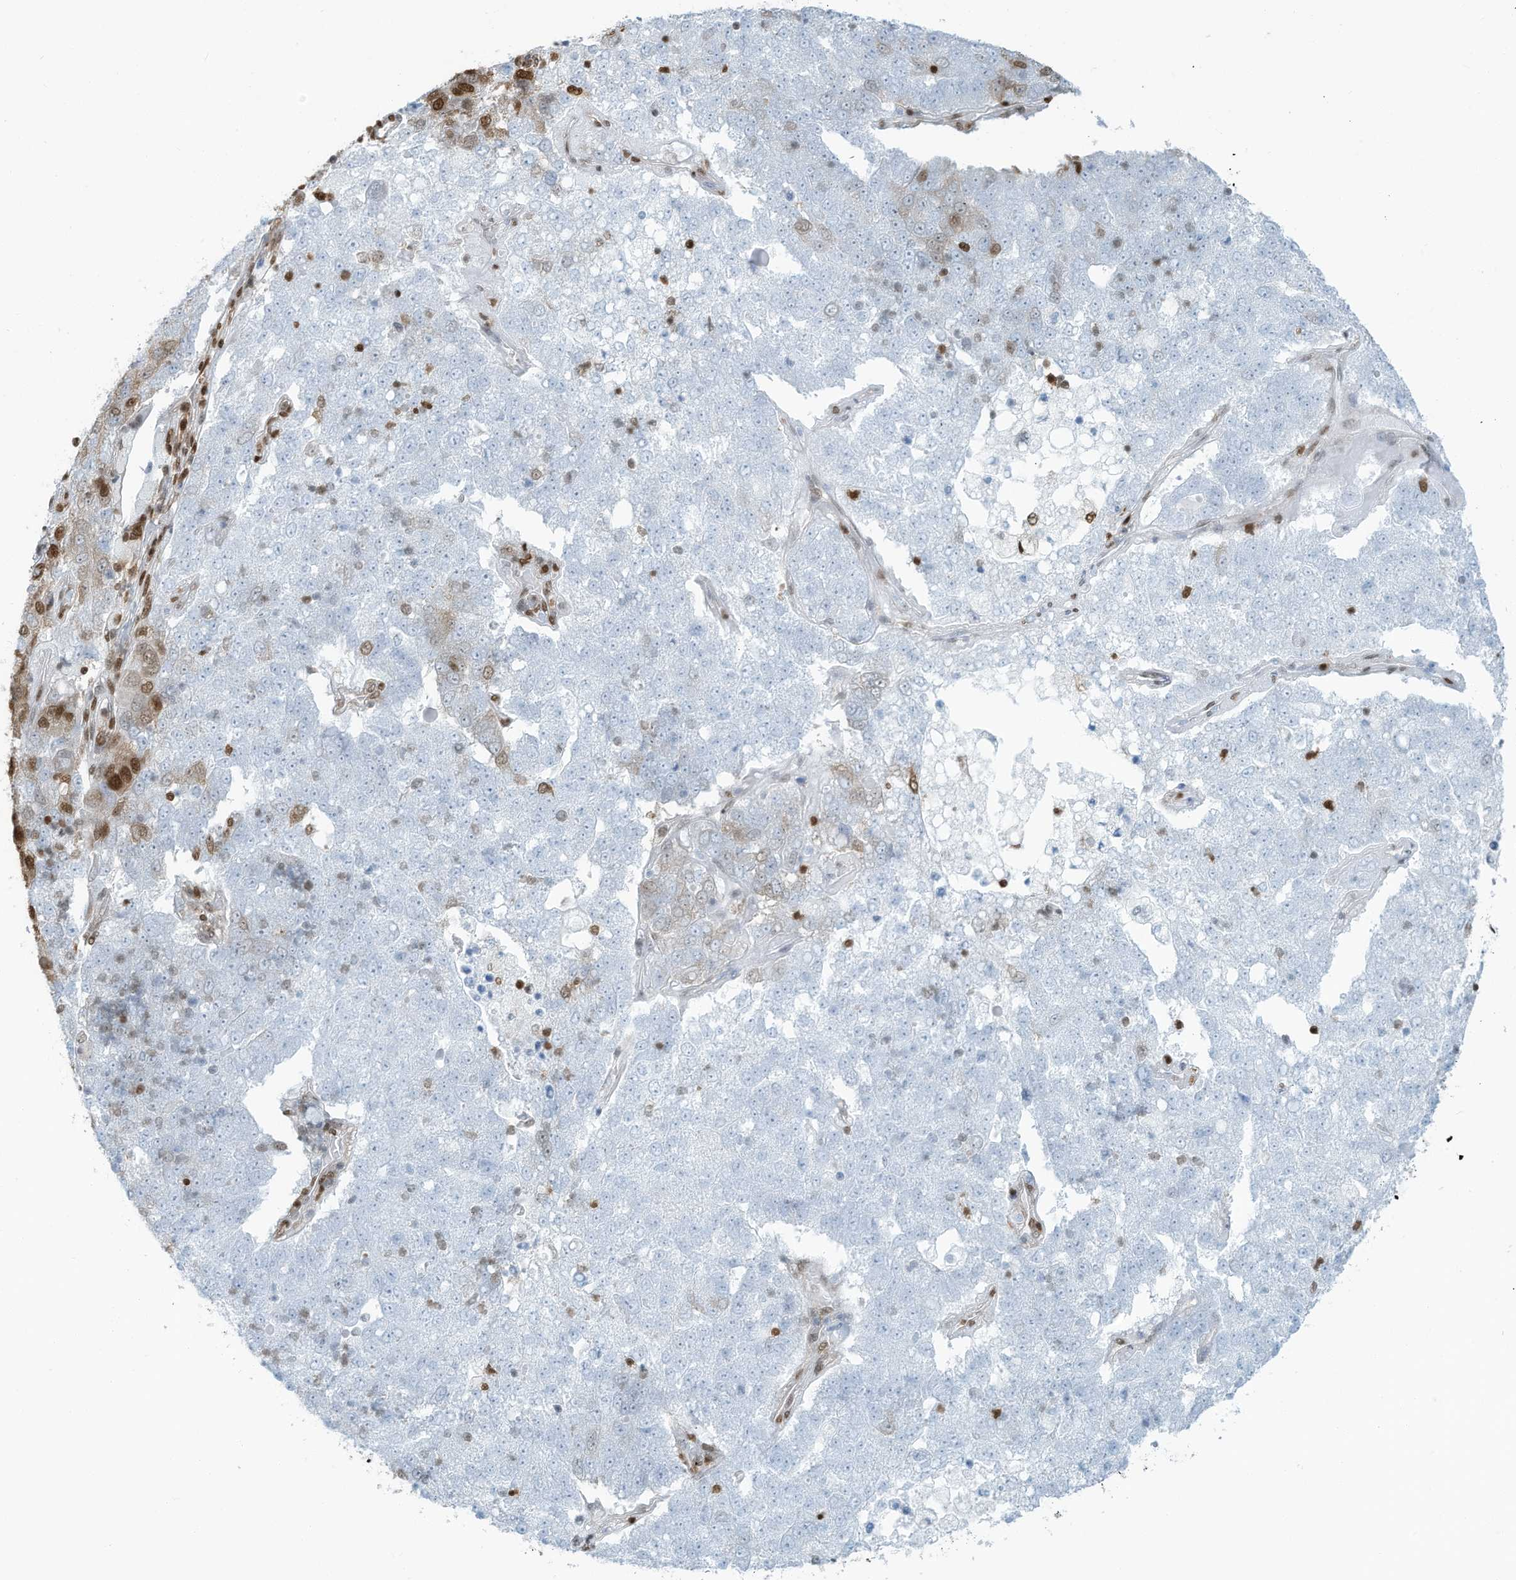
{"staining": {"intensity": "moderate", "quantity": "<25%", "location": "nuclear"}, "tissue": "pancreatic cancer", "cell_type": "Tumor cells", "image_type": "cancer", "snomed": [{"axis": "morphology", "description": "Adenocarcinoma, NOS"}, {"axis": "topography", "description": "Pancreas"}], "caption": "A brown stain shows moderate nuclear positivity of a protein in human pancreatic adenocarcinoma tumor cells.", "gene": "SARNP", "patient": {"sex": "female", "age": 61}}